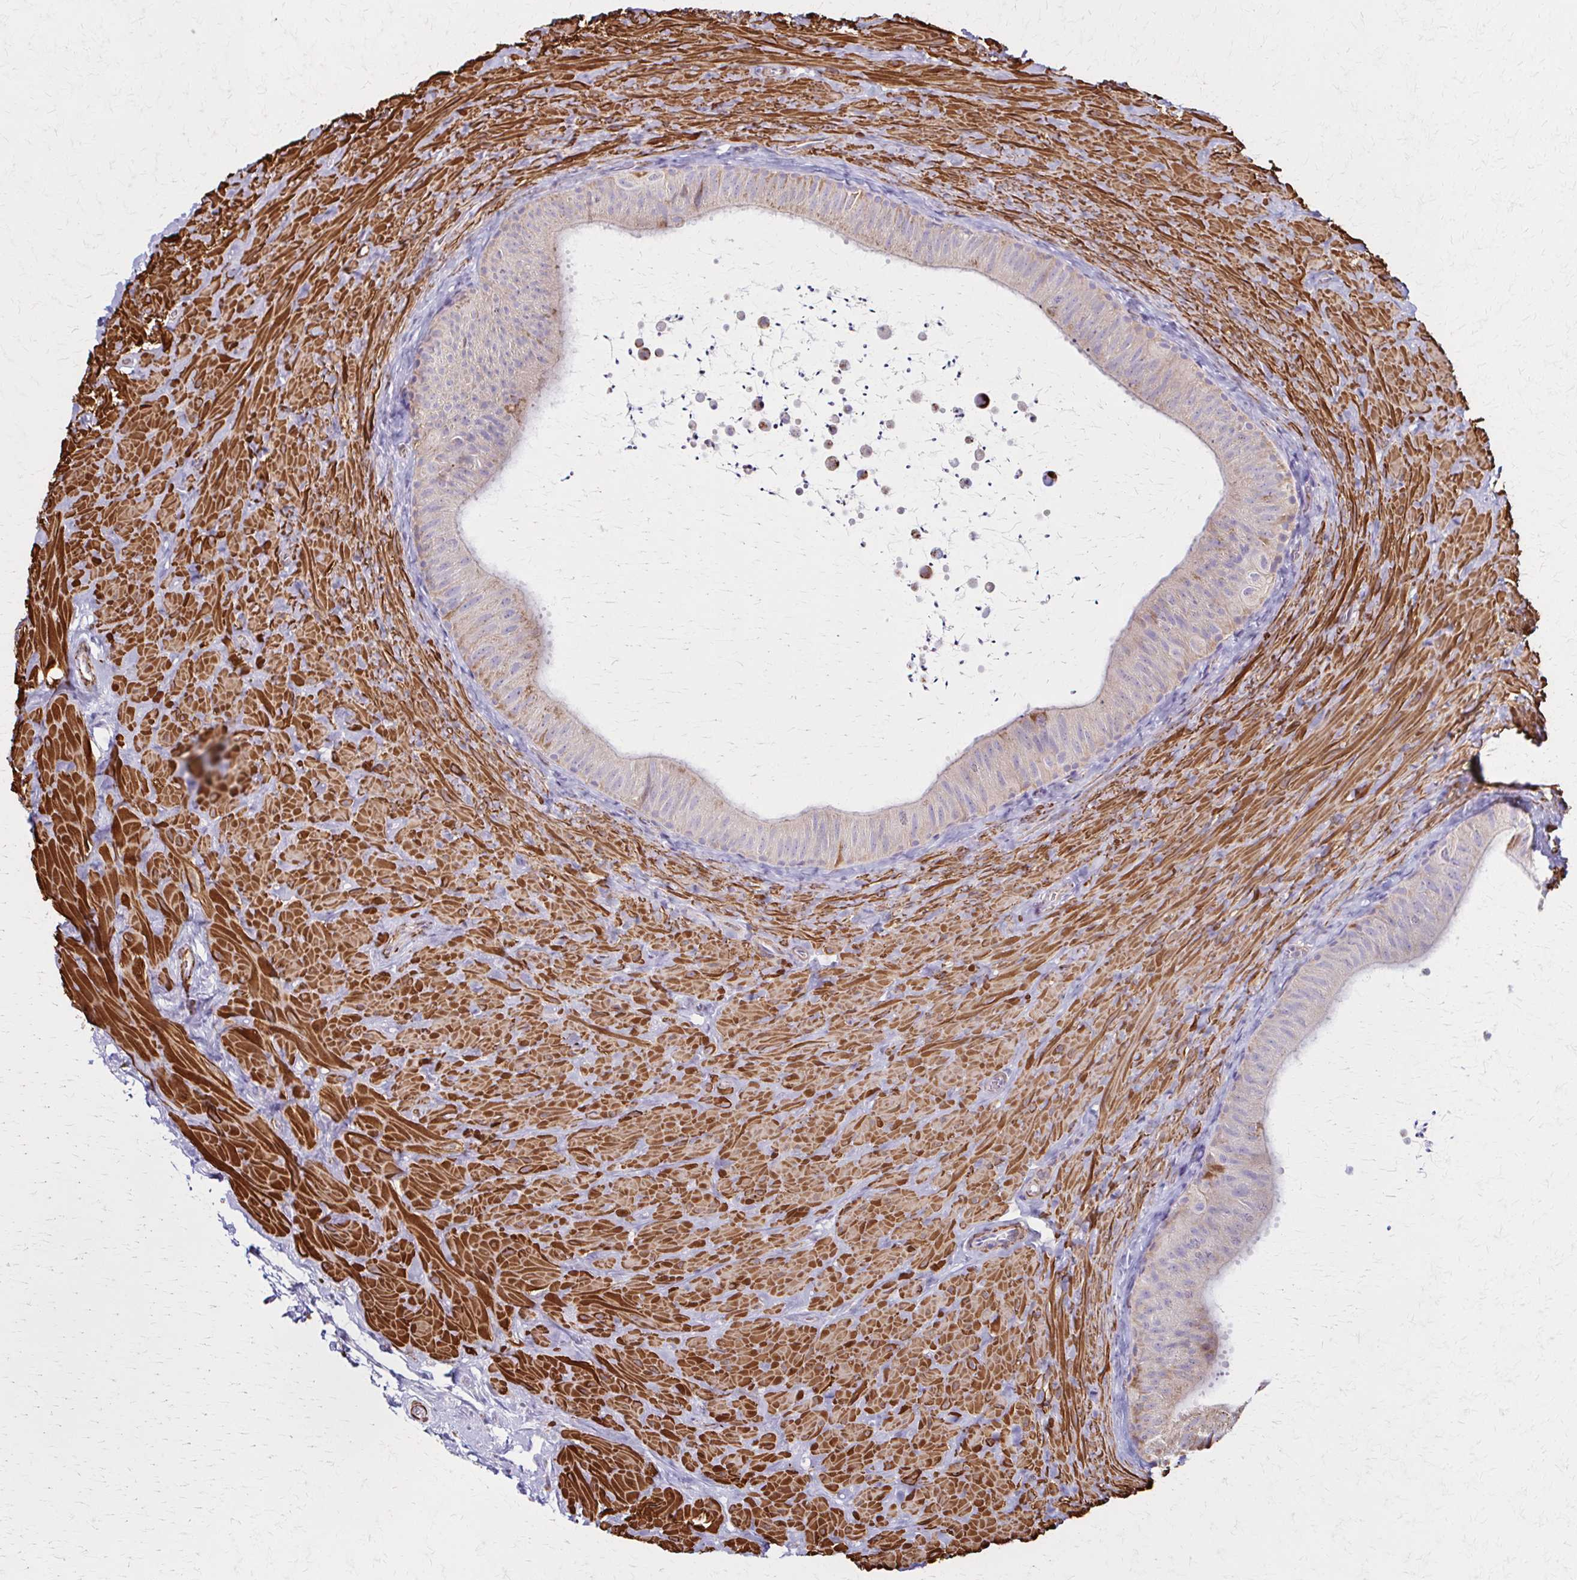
{"staining": {"intensity": "weak", "quantity": "25%-75%", "location": "cytoplasmic/membranous"}, "tissue": "epididymis", "cell_type": "Glandular cells", "image_type": "normal", "snomed": [{"axis": "morphology", "description": "Normal tissue, NOS"}, {"axis": "topography", "description": "Epididymis, spermatic cord, NOS"}, {"axis": "topography", "description": "Epididymis"}], "caption": "An image of human epididymis stained for a protein displays weak cytoplasmic/membranous brown staining in glandular cells. (DAB (3,3'-diaminobenzidine) IHC with brightfield microscopy, high magnification).", "gene": "TIMMDC1", "patient": {"sex": "male", "age": 31}}